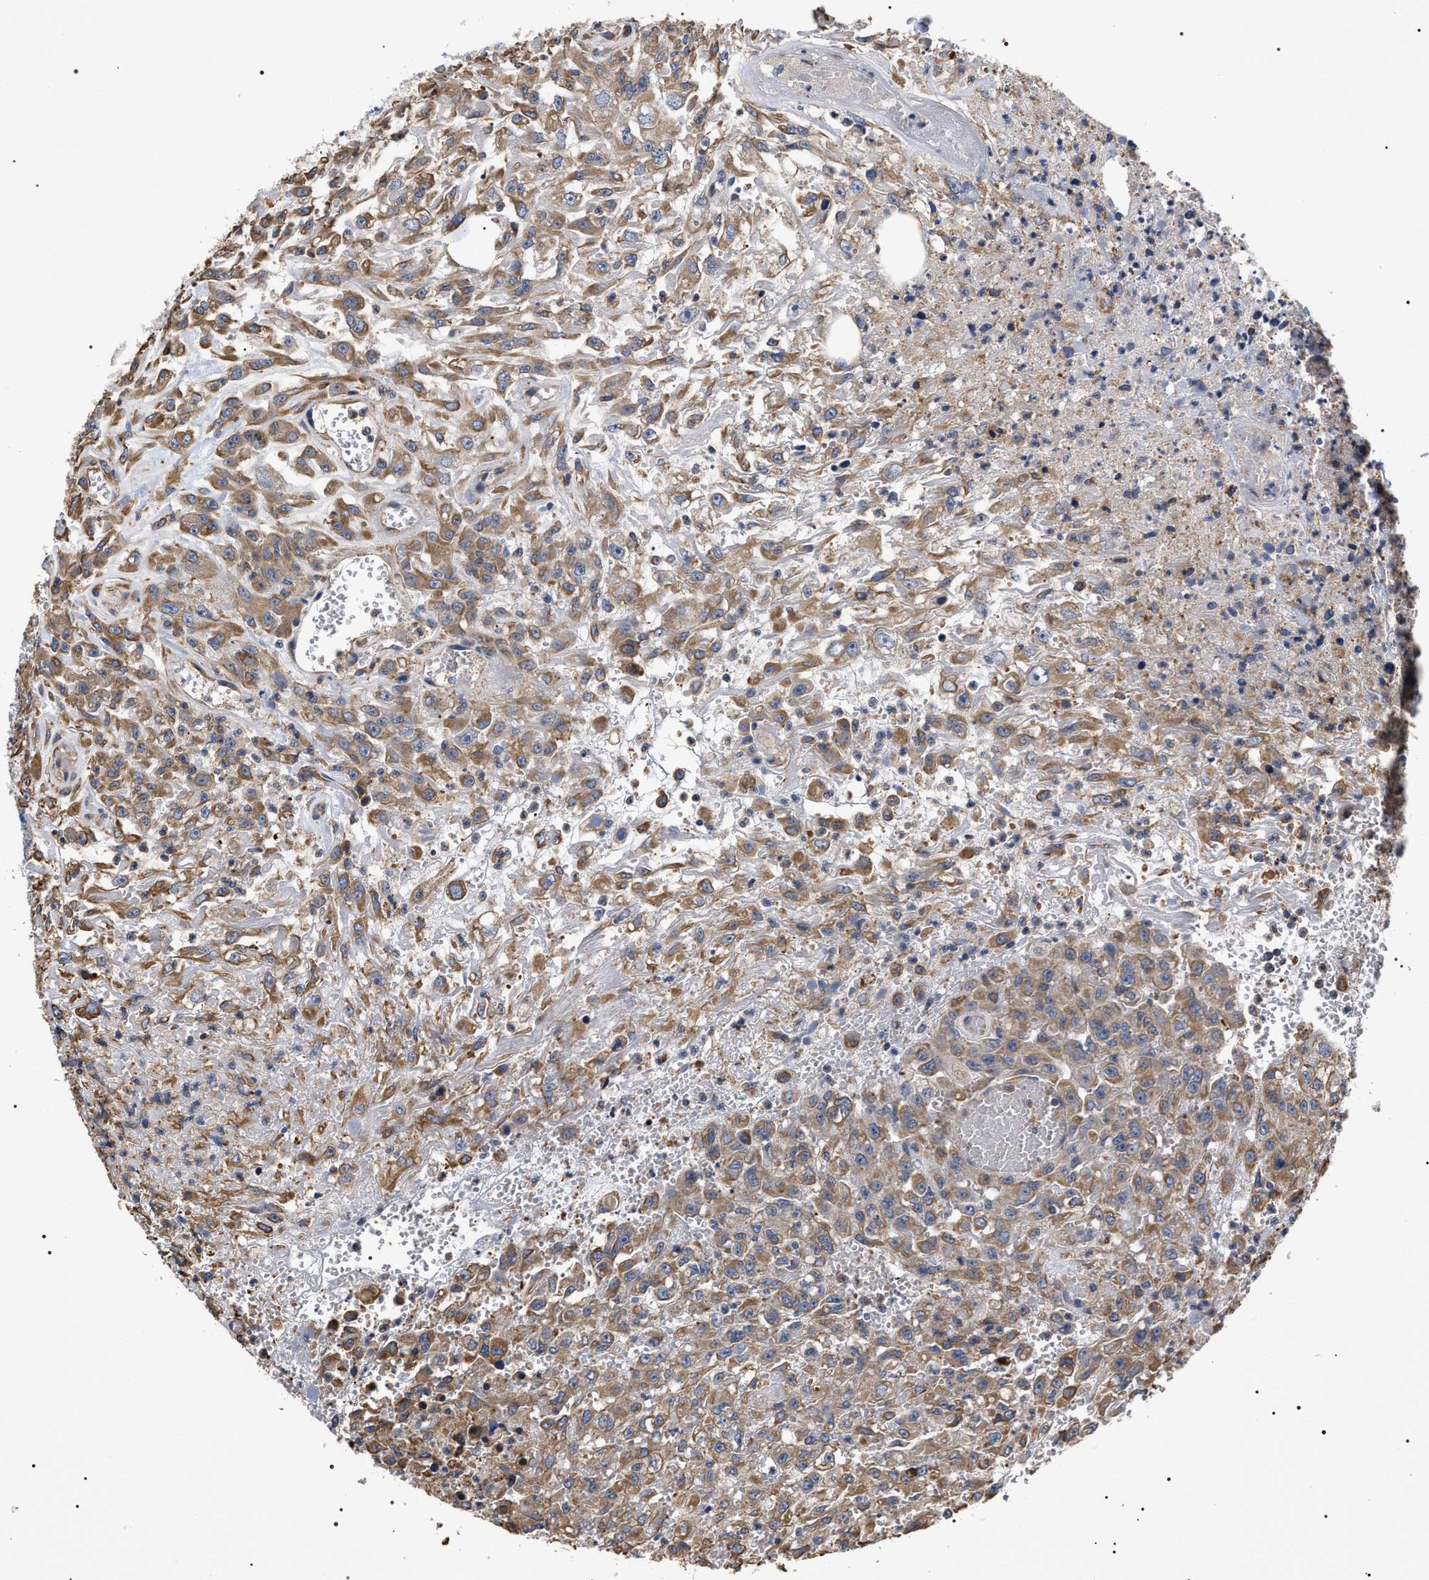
{"staining": {"intensity": "moderate", "quantity": ">75%", "location": "cytoplasmic/membranous"}, "tissue": "urothelial cancer", "cell_type": "Tumor cells", "image_type": "cancer", "snomed": [{"axis": "morphology", "description": "Urothelial carcinoma, High grade"}, {"axis": "topography", "description": "Urinary bladder"}], "caption": "Protein expression analysis of high-grade urothelial carcinoma exhibits moderate cytoplasmic/membranous positivity in approximately >75% of tumor cells.", "gene": "TSPAN33", "patient": {"sex": "male", "age": 46}}